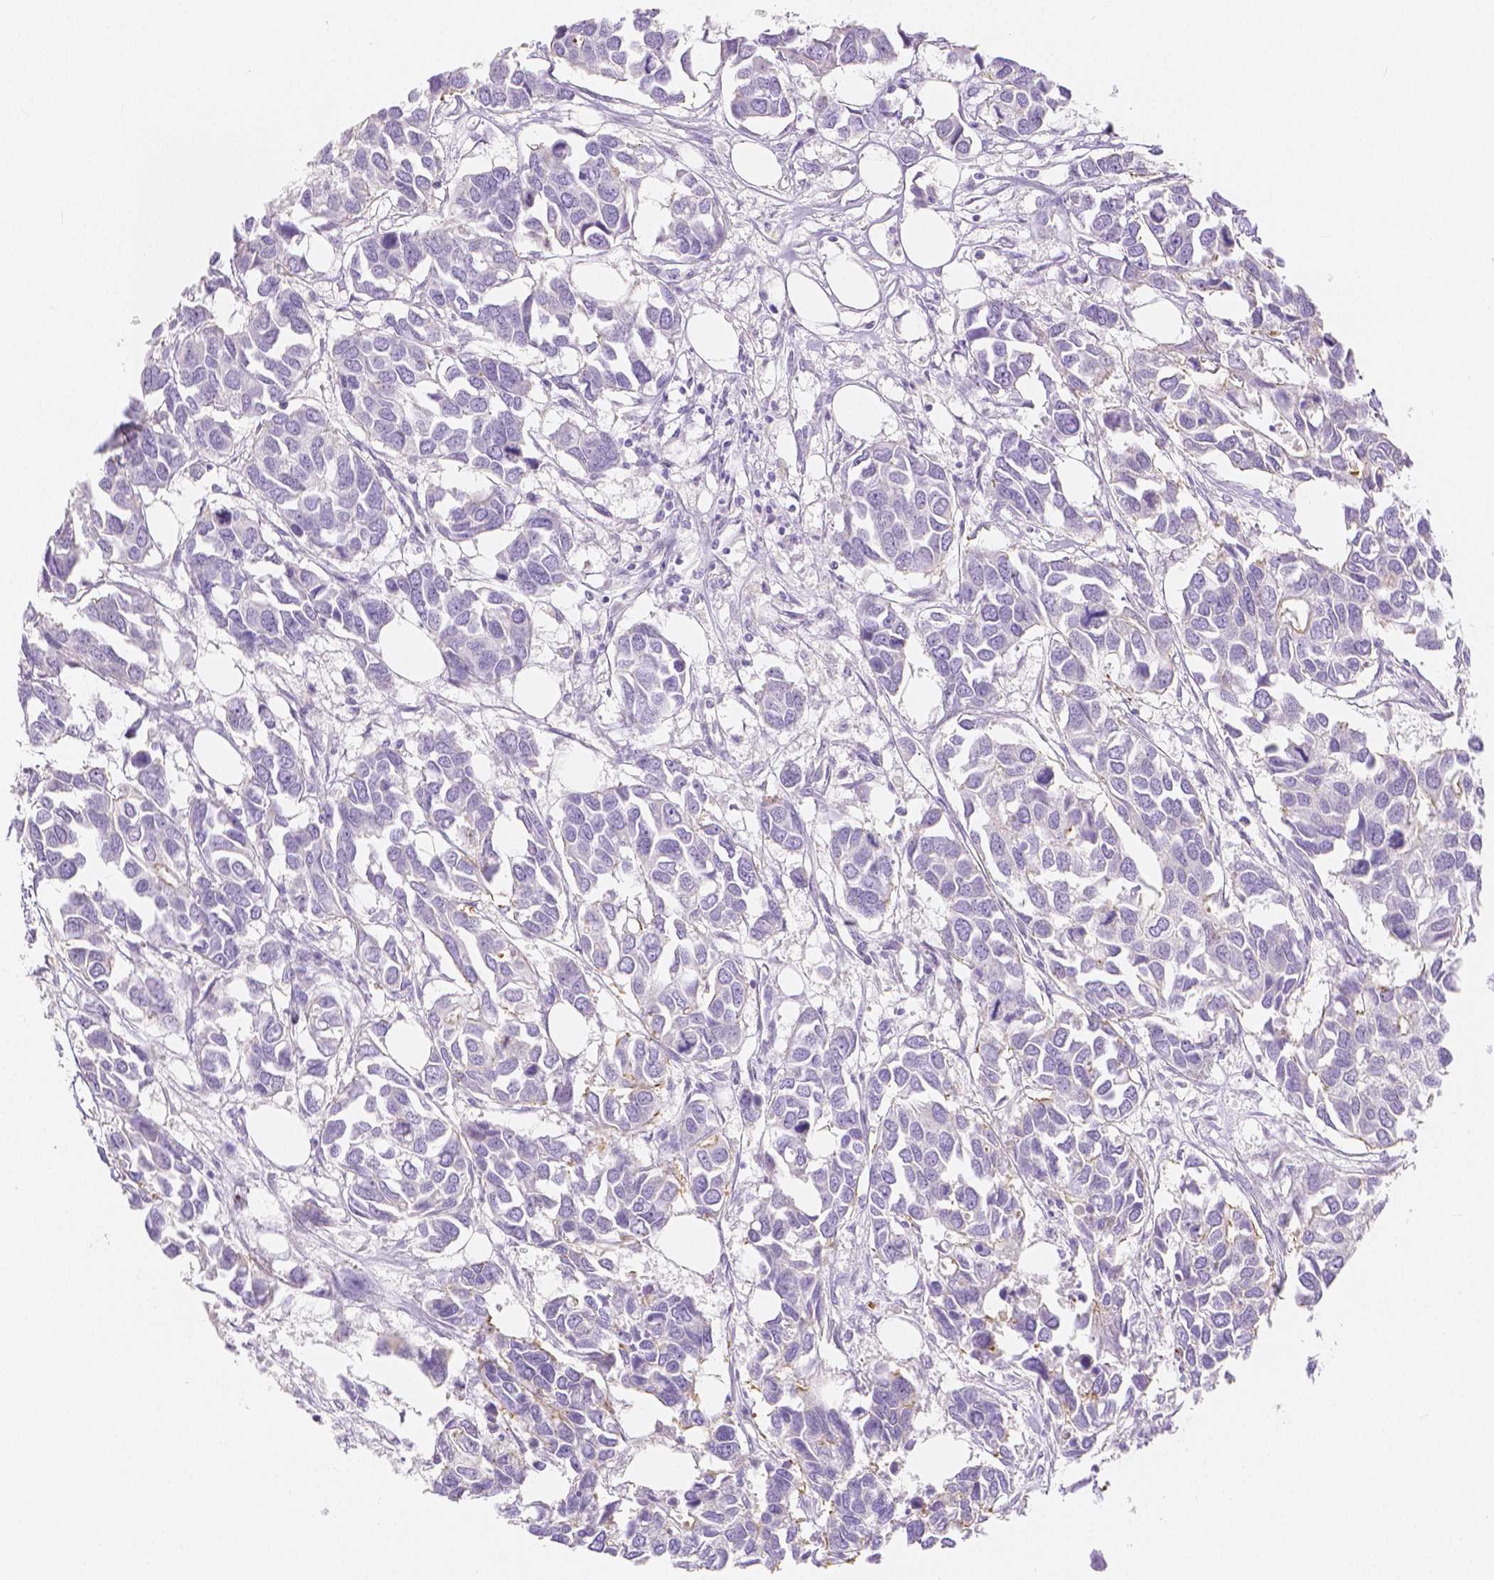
{"staining": {"intensity": "negative", "quantity": "none", "location": "none"}, "tissue": "breast cancer", "cell_type": "Tumor cells", "image_type": "cancer", "snomed": [{"axis": "morphology", "description": "Duct carcinoma"}, {"axis": "topography", "description": "Breast"}], "caption": "Immunohistochemistry of breast cancer displays no expression in tumor cells.", "gene": "SLC27A5", "patient": {"sex": "female", "age": 83}}